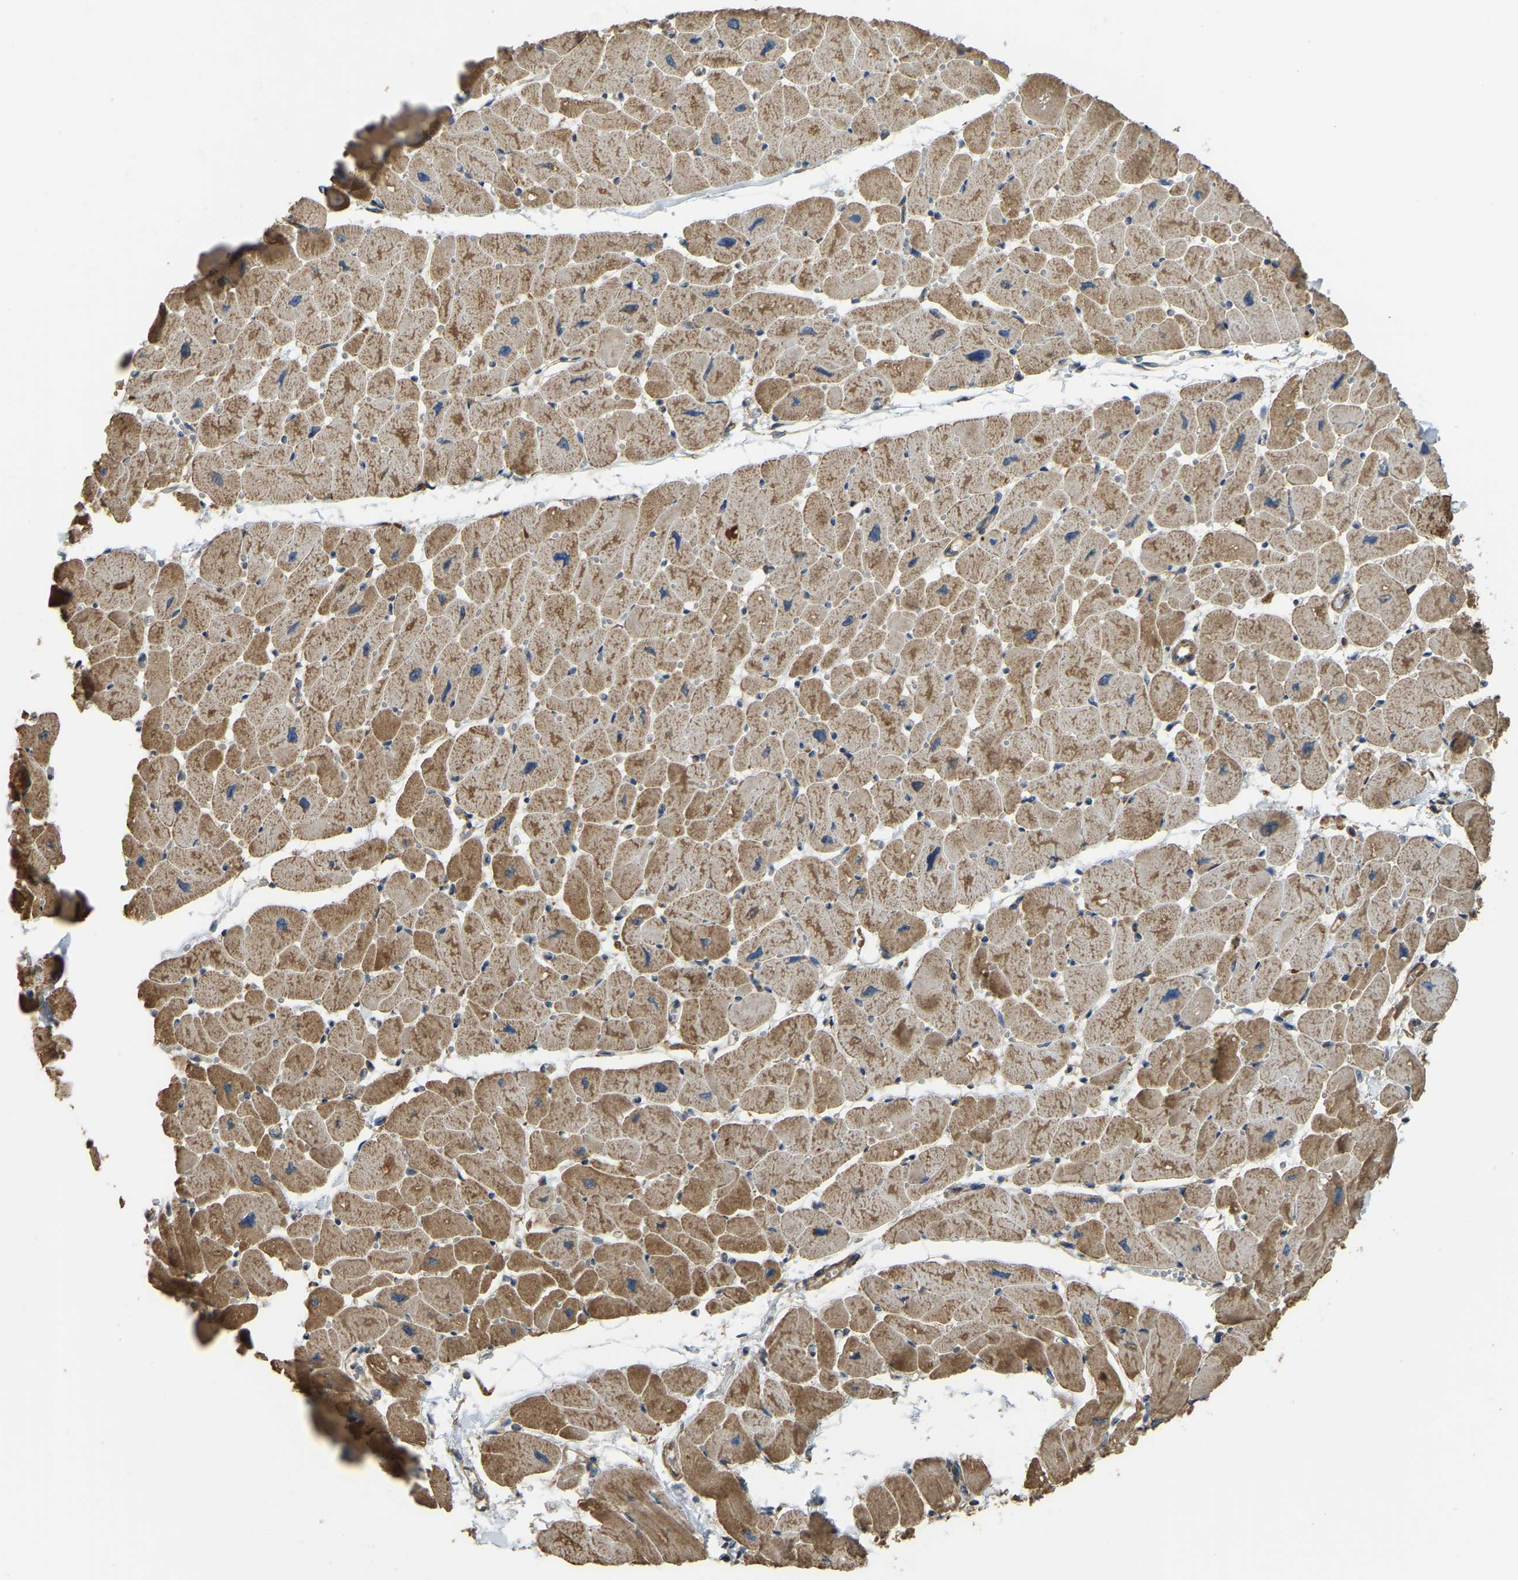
{"staining": {"intensity": "moderate", "quantity": ">75%", "location": "cytoplasmic/membranous"}, "tissue": "heart muscle", "cell_type": "Cardiomyocytes", "image_type": "normal", "snomed": [{"axis": "morphology", "description": "Normal tissue, NOS"}, {"axis": "topography", "description": "Heart"}], "caption": "Protein staining by IHC reveals moderate cytoplasmic/membranous positivity in approximately >75% of cardiomyocytes in unremarkable heart muscle. The staining is performed using DAB (3,3'-diaminobenzidine) brown chromogen to label protein expression. The nuclei are counter-stained blue using hematoxylin.", "gene": "GNG2", "patient": {"sex": "female", "age": 54}}